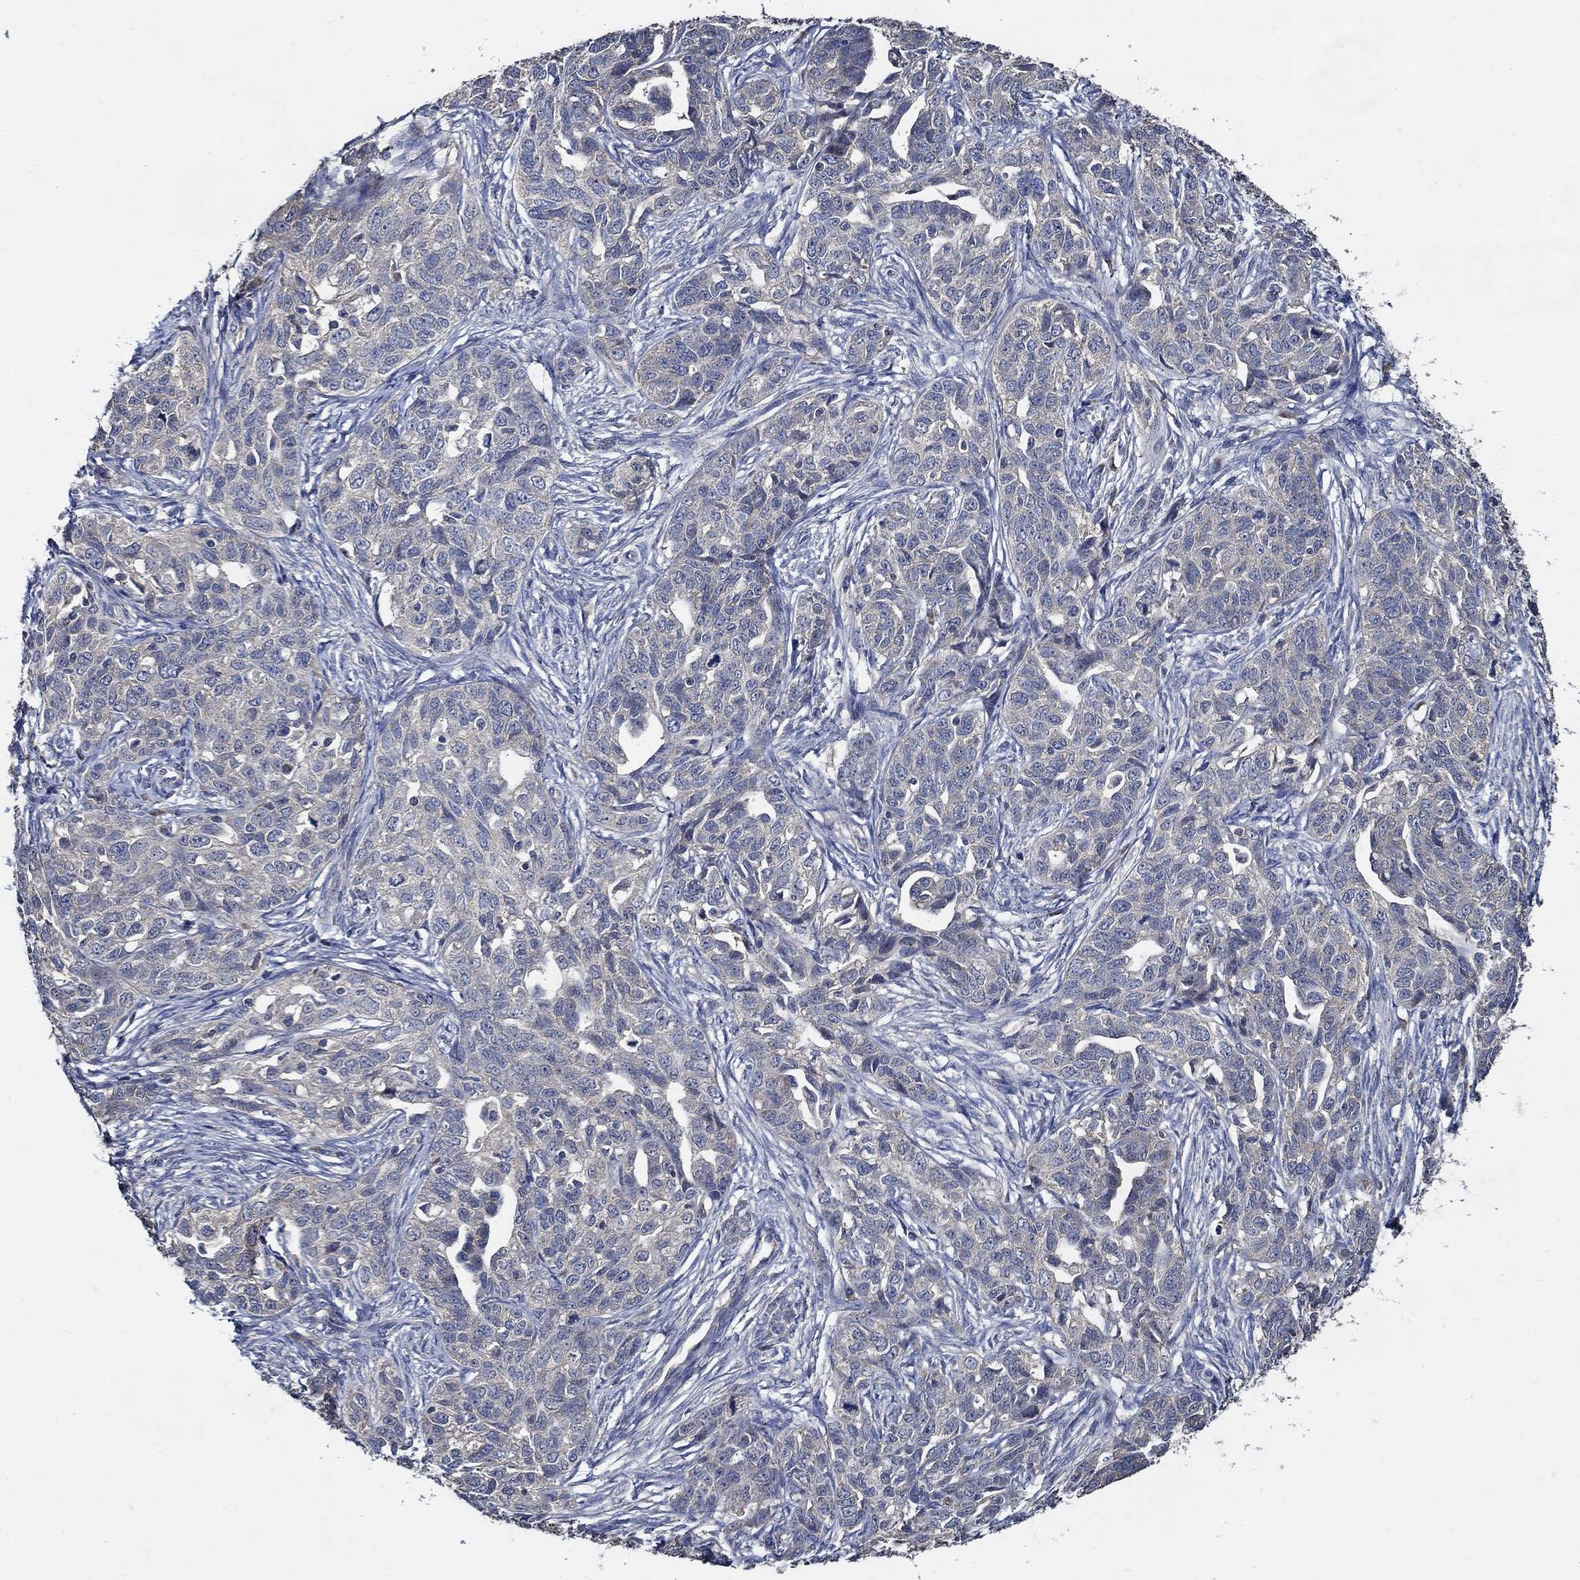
{"staining": {"intensity": "negative", "quantity": "none", "location": "none"}, "tissue": "ovarian cancer", "cell_type": "Tumor cells", "image_type": "cancer", "snomed": [{"axis": "morphology", "description": "Cystadenocarcinoma, serous, NOS"}, {"axis": "topography", "description": "Ovary"}], "caption": "Tumor cells are negative for brown protein staining in ovarian cancer (serous cystadenocarcinoma).", "gene": "WDR53", "patient": {"sex": "female", "age": 71}}